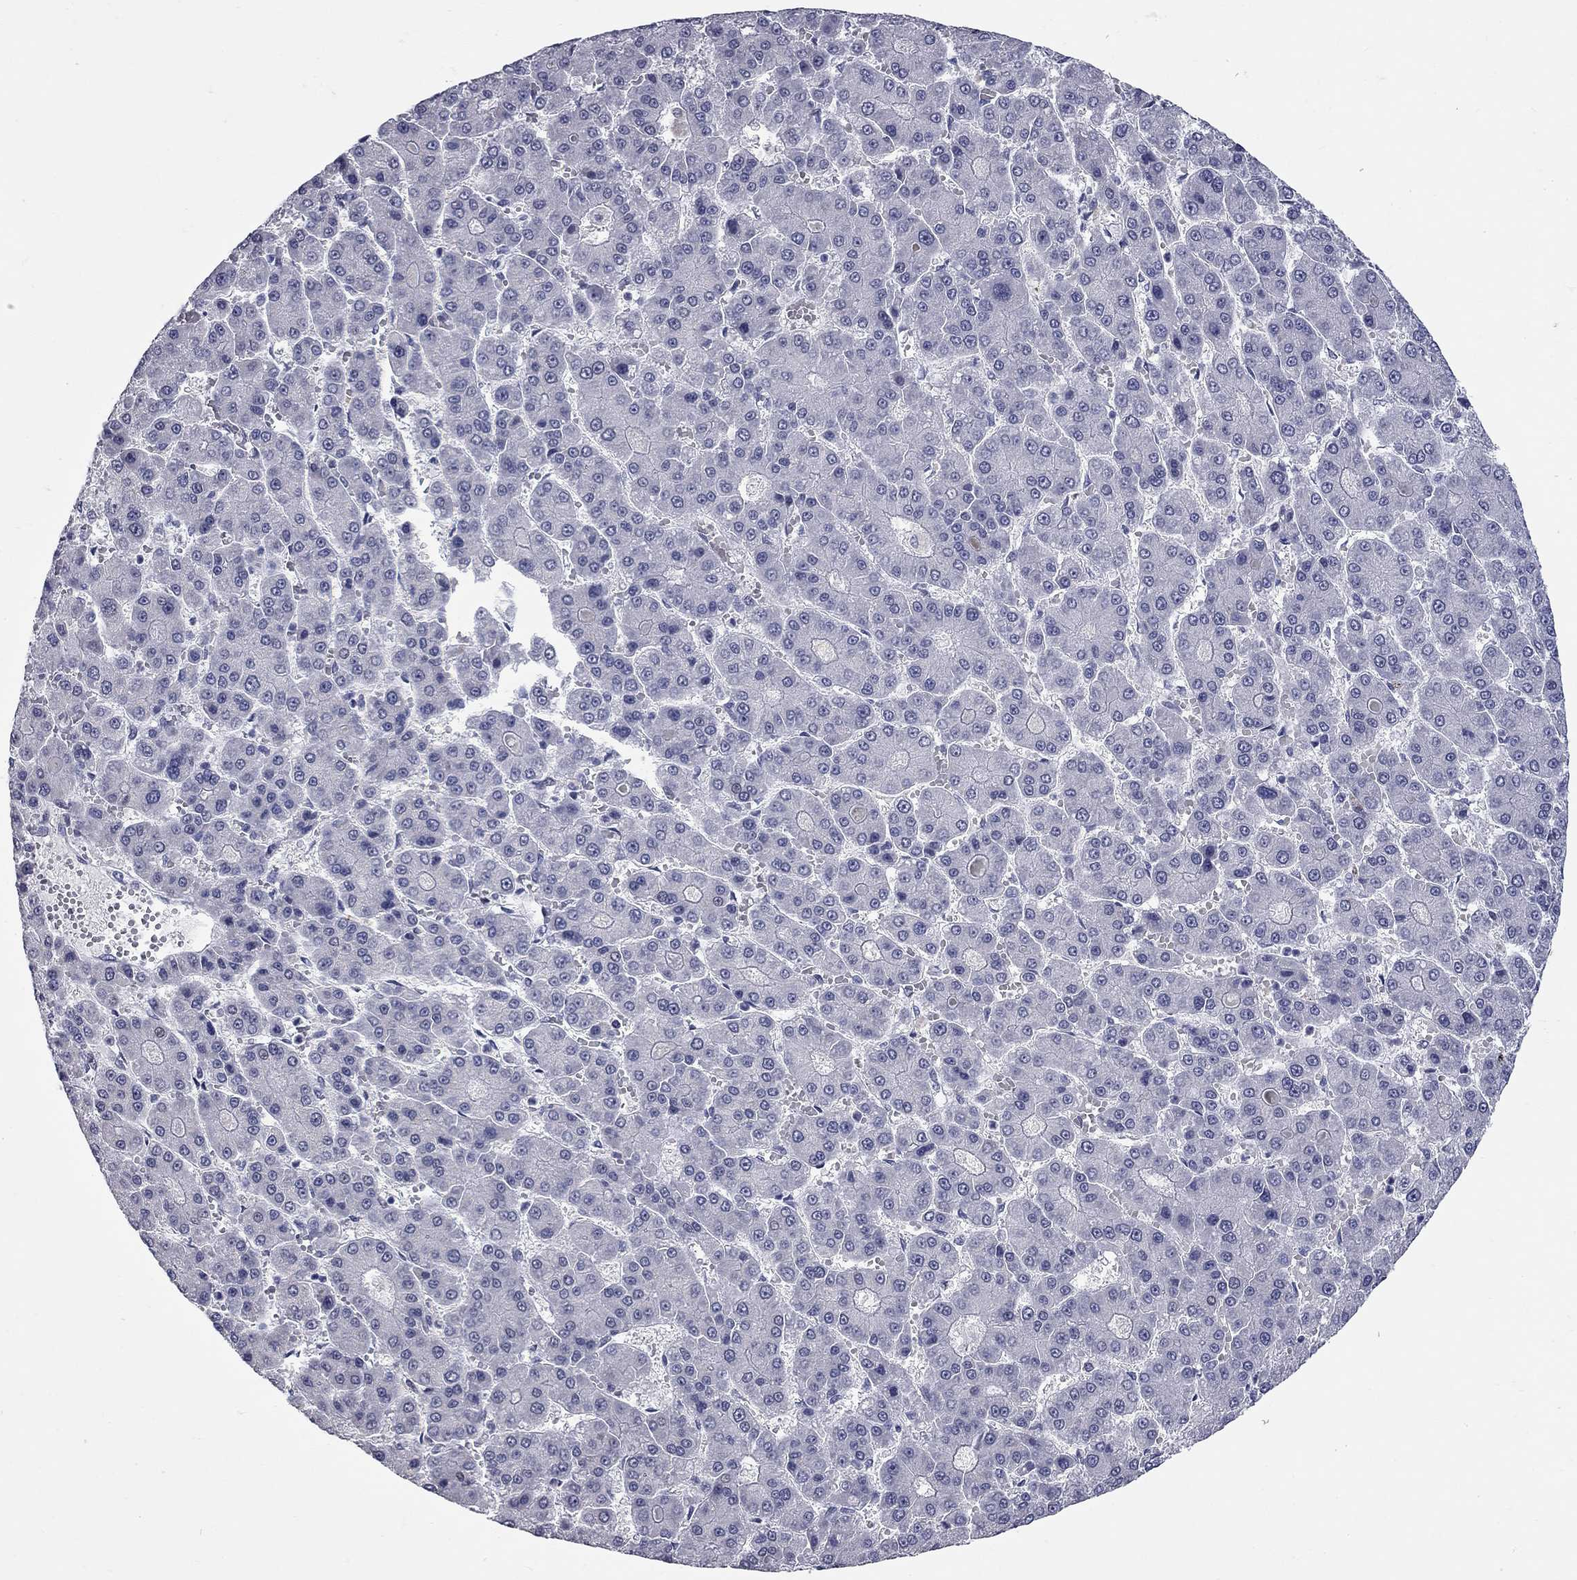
{"staining": {"intensity": "negative", "quantity": "none", "location": "none"}, "tissue": "liver cancer", "cell_type": "Tumor cells", "image_type": "cancer", "snomed": [{"axis": "morphology", "description": "Carcinoma, Hepatocellular, NOS"}, {"axis": "topography", "description": "Liver"}], "caption": "Immunohistochemistry (IHC) photomicrograph of neoplastic tissue: human hepatocellular carcinoma (liver) stained with DAB shows no significant protein staining in tumor cells.", "gene": "ZNF154", "patient": {"sex": "male", "age": 70}}